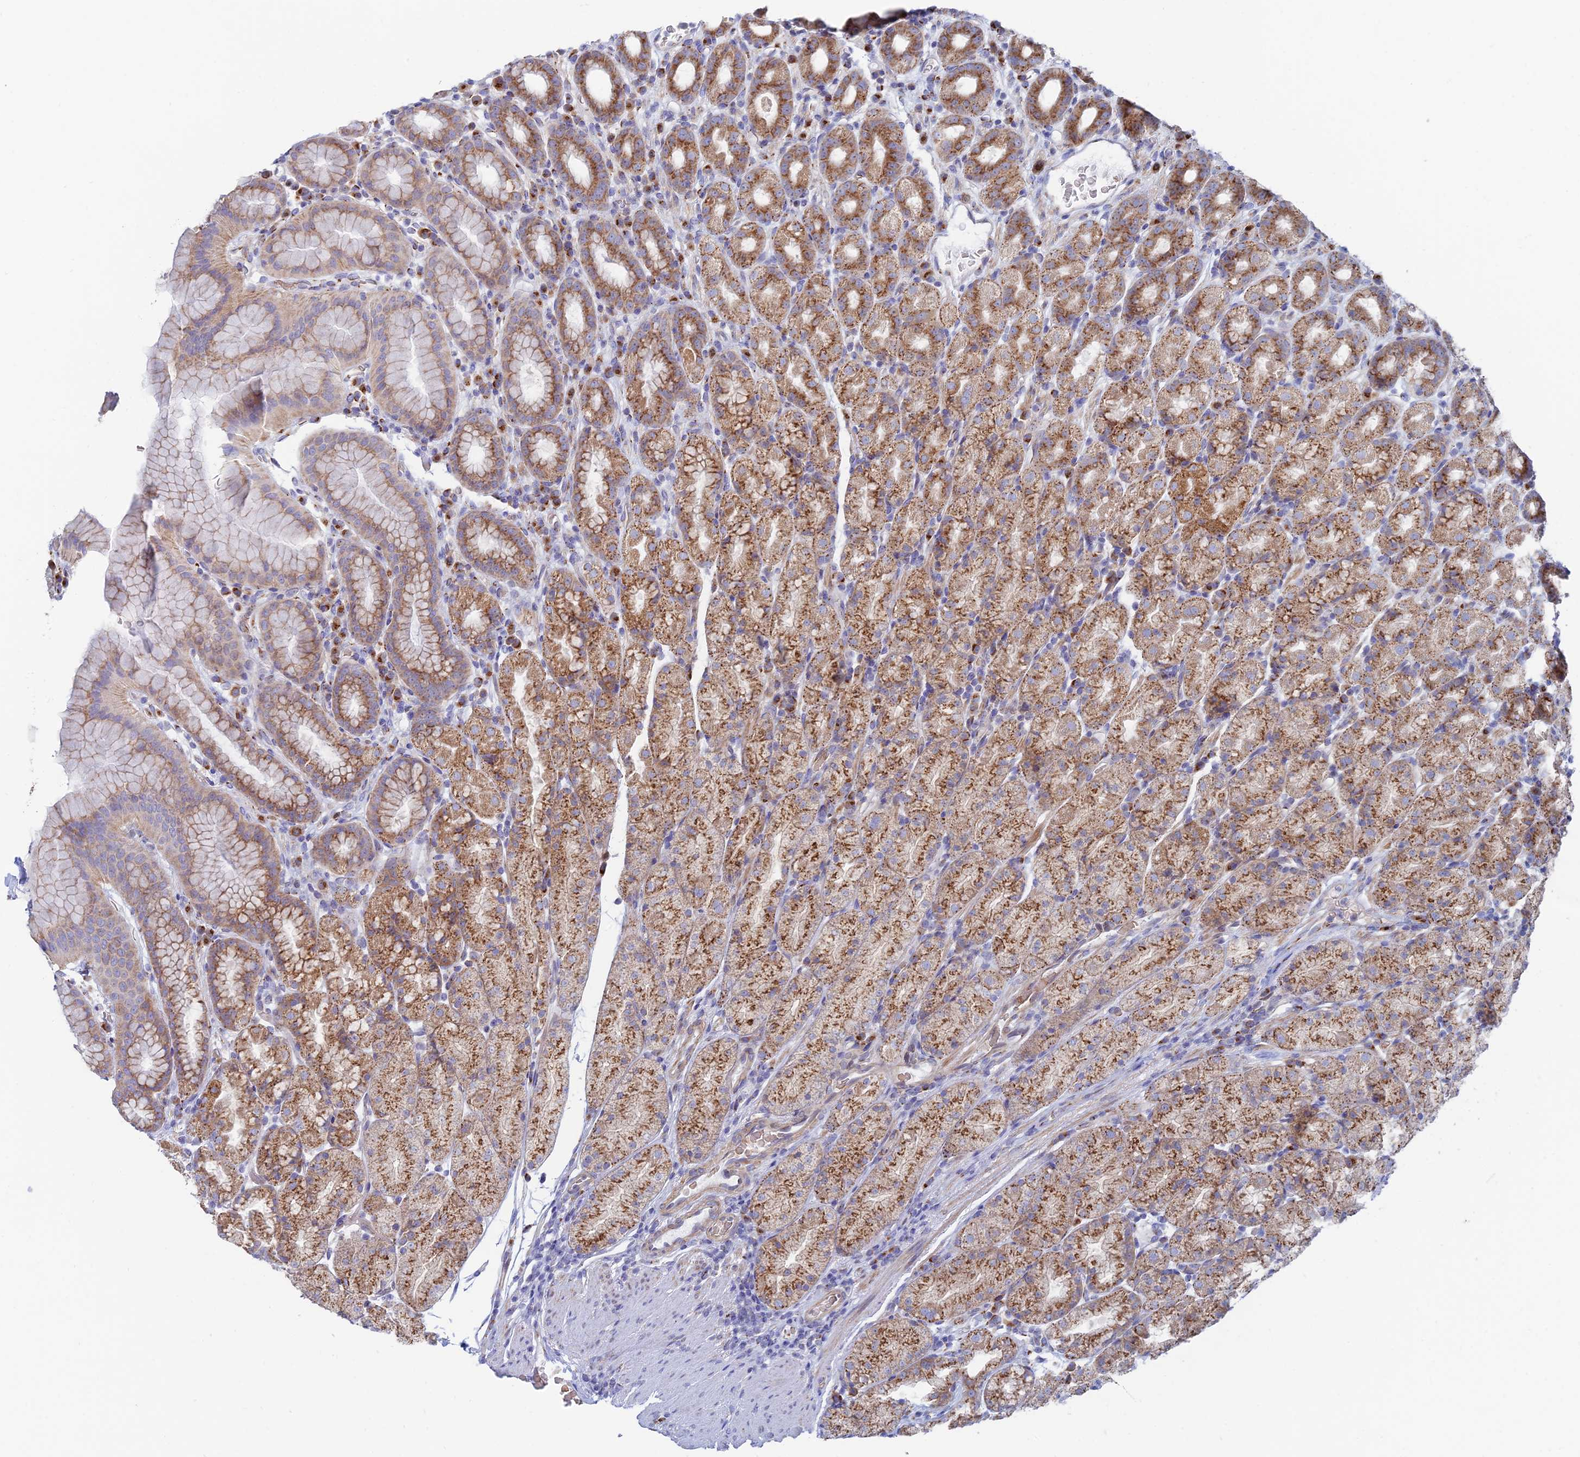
{"staining": {"intensity": "moderate", "quantity": ">75%", "location": "cytoplasmic/membranous"}, "tissue": "stomach", "cell_type": "Glandular cells", "image_type": "normal", "snomed": [{"axis": "morphology", "description": "Normal tissue, NOS"}, {"axis": "topography", "description": "Stomach, upper"}, {"axis": "topography", "description": "Stomach, lower"}, {"axis": "topography", "description": "Small intestine"}], "caption": "Immunohistochemical staining of unremarkable human stomach shows moderate cytoplasmic/membranous protein positivity in approximately >75% of glandular cells. (DAB (3,3'-diaminobenzidine) = brown stain, brightfield microscopy at high magnification).", "gene": "ENSG00000267561", "patient": {"sex": "male", "age": 68}}